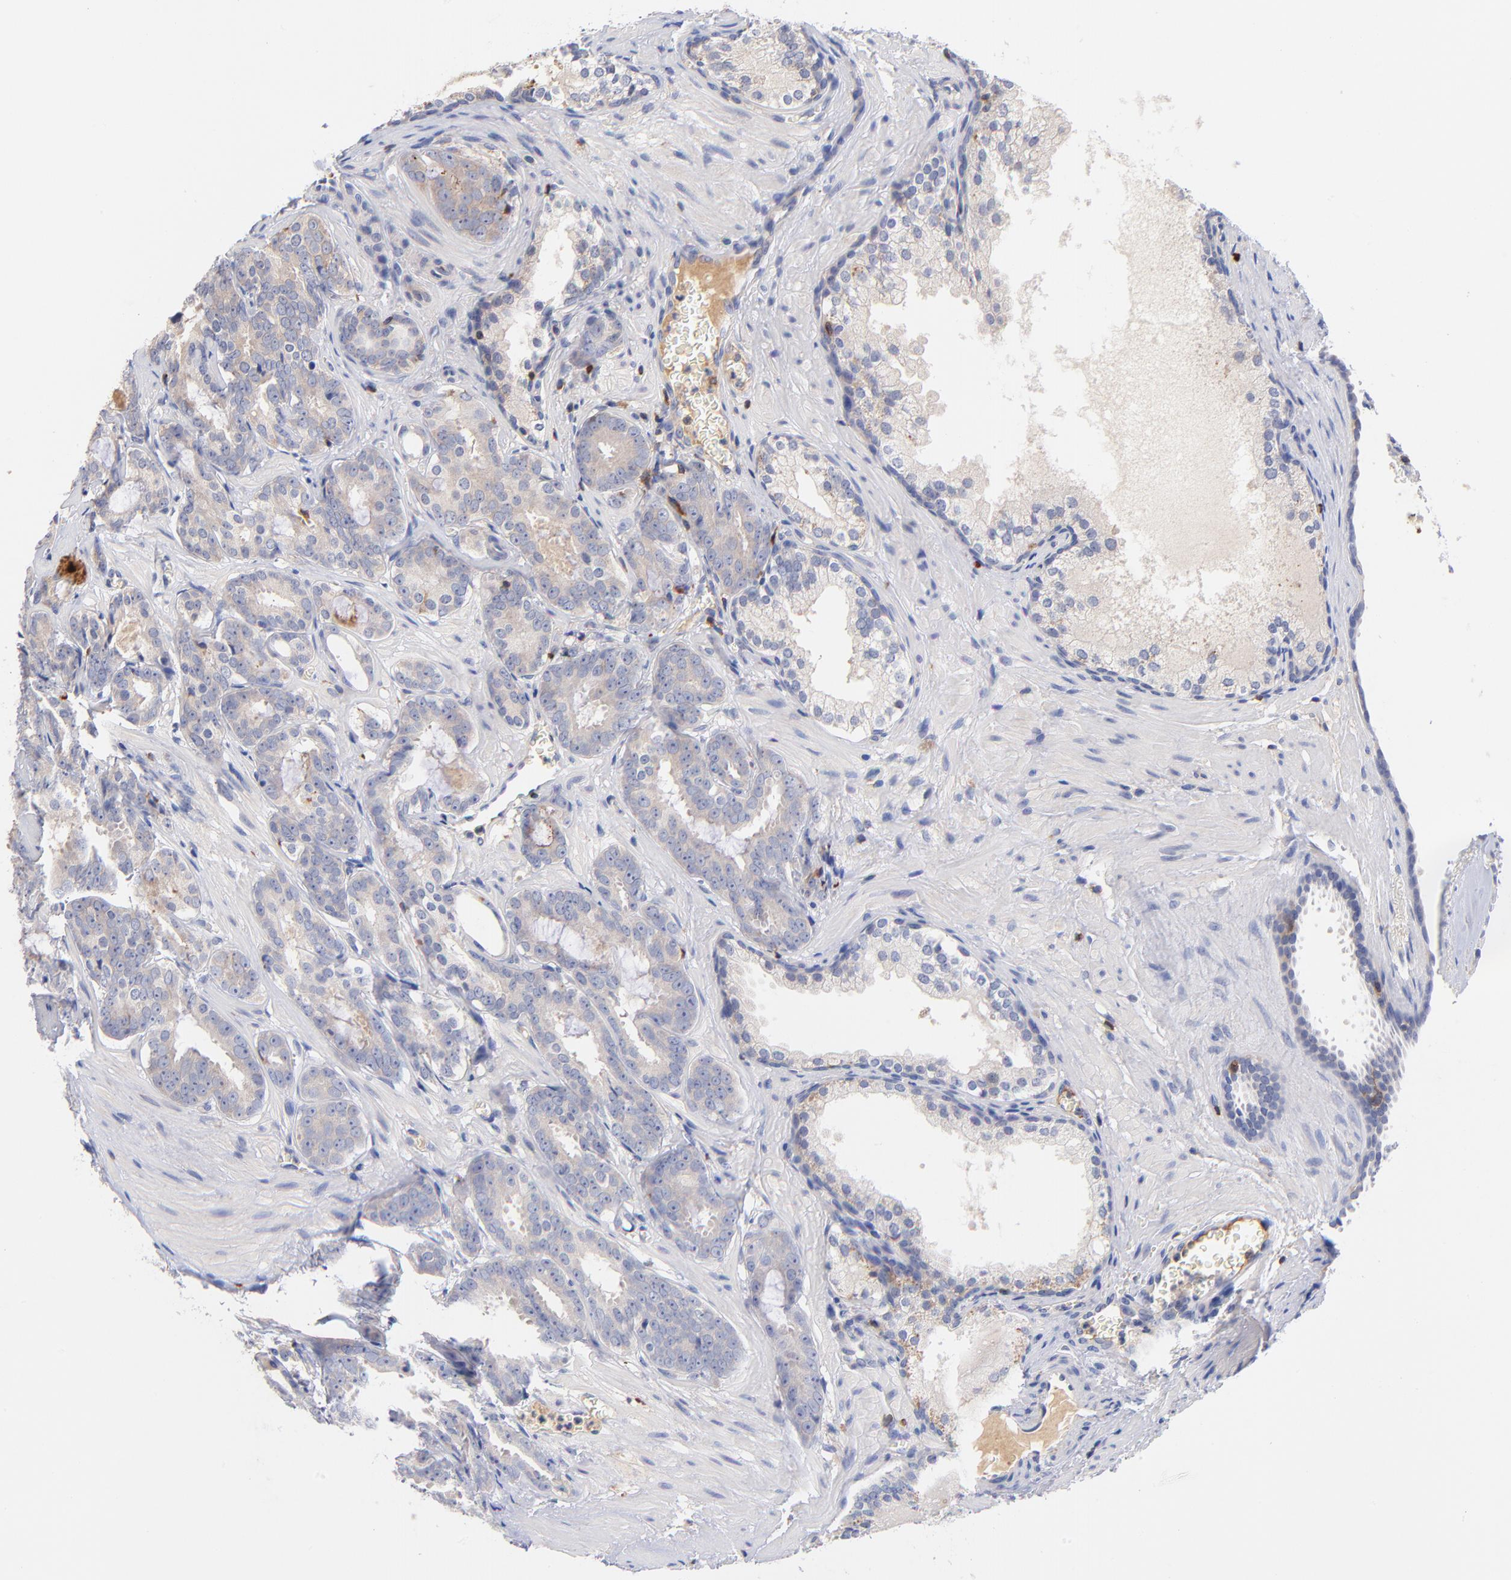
{"staining": {"intensity": "weak", "quantity": "<25%", "location": "cytoplasmic/membranous"}, "tissue": "prostate cancer", "cell_type": "Tumor cells", "image_type": "cancer", "snomed": [{"axis": "morphology", "description": "Adenocarcinoma, Medium grade"}, {"axis": "topography", "description": "Prostate"}], "caption": "DAB (3,3'-diaminobenzidine) immunohistochemical staining of prostate adenocarcinoma (medium-grade) shows no significant staining in tumor cells.", "gene": "KREMEN2", "patient": {"sex": "male", "age": 64}}